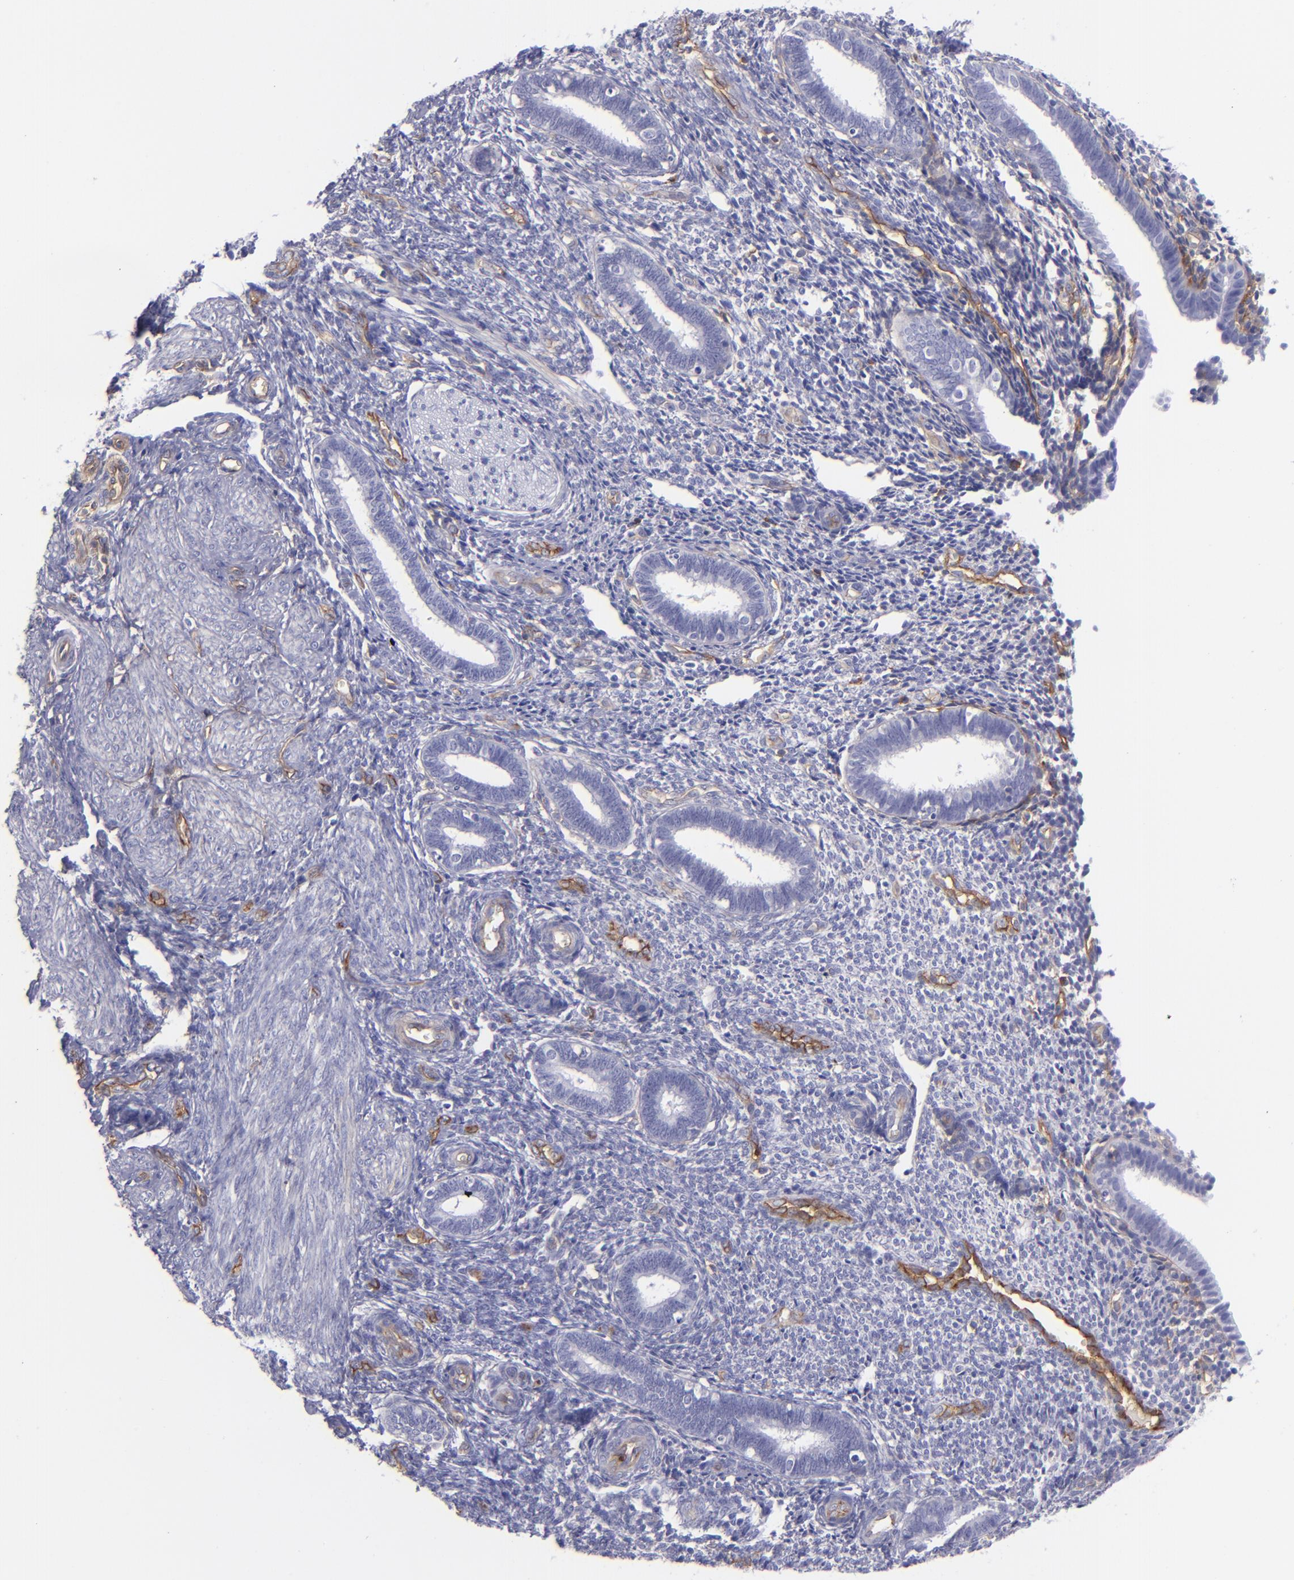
{"staining": {"intensity": "negative", "quantity": "none", "location": "none"}, "tissue": "endometrium", "cell_type": "Cells in endometrial stroma", "image_type": "normal", "snomed": [{"axis": "morphology", "description": "Normal tissue, NOS"}, {"axis": "topography", "description": "Endometrium"}], "caption": "IHC image of normal human endometrium stained for a protein (brown), which shows no positivity in cells in endometrial stroma.", "gene": "ENTPD1", "patient": {"sex": "female", "age": 27}}